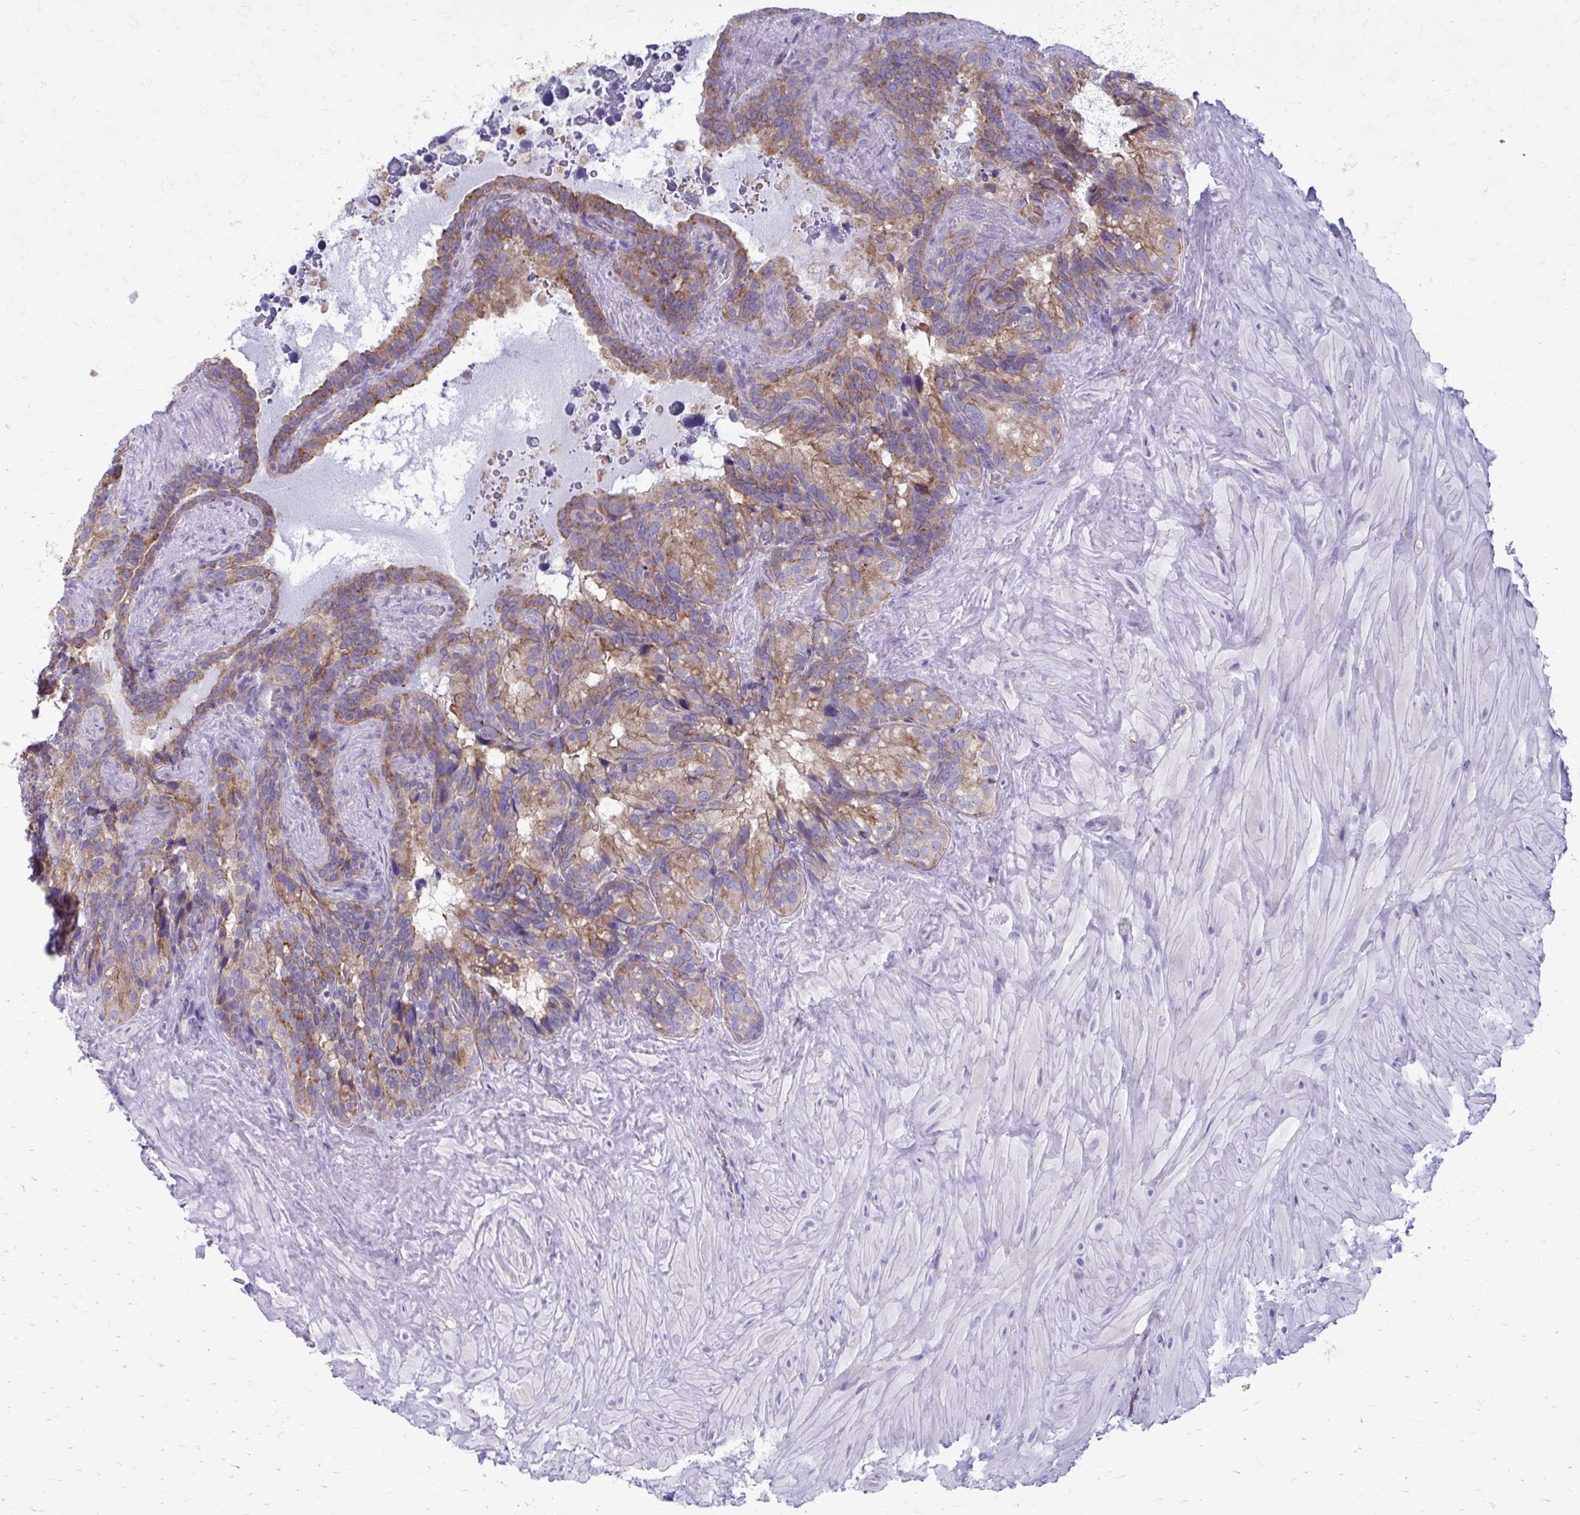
{"staining": {"intensity": "moderate", "quantity": "25%-75%", "location": "cytoplasmic/membranous"}, "tissue": "seminal vesicle", "cell_type": "Glandular cells", "image_type": "normal", "snomed": [{"axis": "morphology", "description": "Normal tissue, NOS"}, {"axis": "topography", "description": "Seminal veicle"}], "caption": "Unremarkable seminal vesicle demonstrates moderate cytoplasmic/membranous staining in about 25%-75% of glandular cells, visualized by immunohistochemistry.", "gene": "CLTA", "patient": {"sex": "male", "age": 60}}